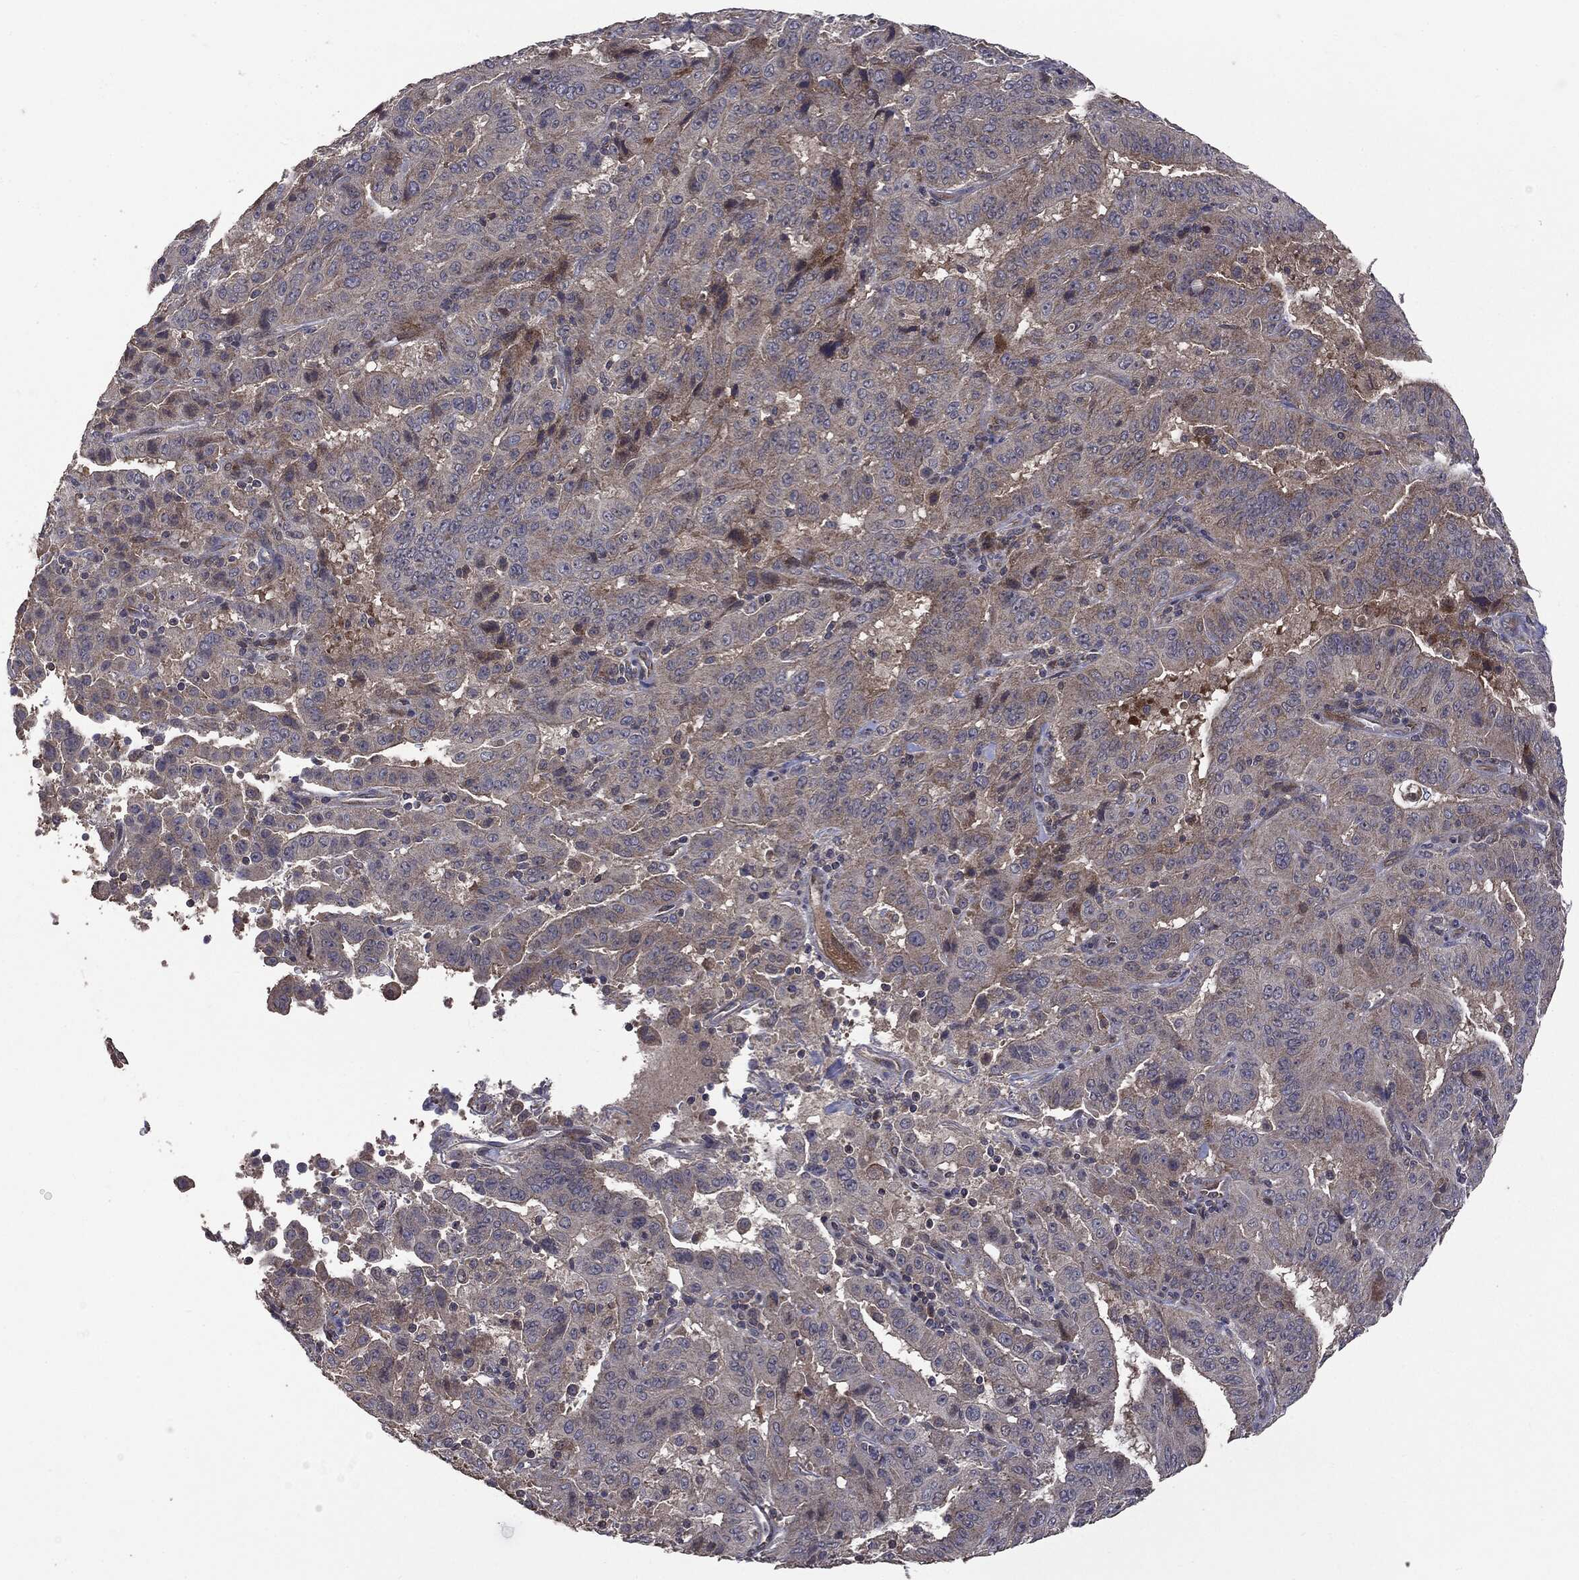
{"staining": {"intensity": "weak", "quantity": "<25%", "location": "cytoplasmic/membranous"}, "tissue": "pancreatic cancer", "cell_type": "Tumor cells", "image_type": "cancer", "snomed": [{"axis": "morphology", "description": "Adenocarcinoma, NOS"}, {"axis": "topography", "description": "Pancreas"}], "caption": "Immunohistochemistry (IHC) image of neoplastic tissue: pancreatic adenocarcinoma stained with DAB (3,3'-diaminobenzidine) reveals no significant protein staining in tumor cells.", "gene": "MTOR", "patient": {"sex": "male", "age": 63}}